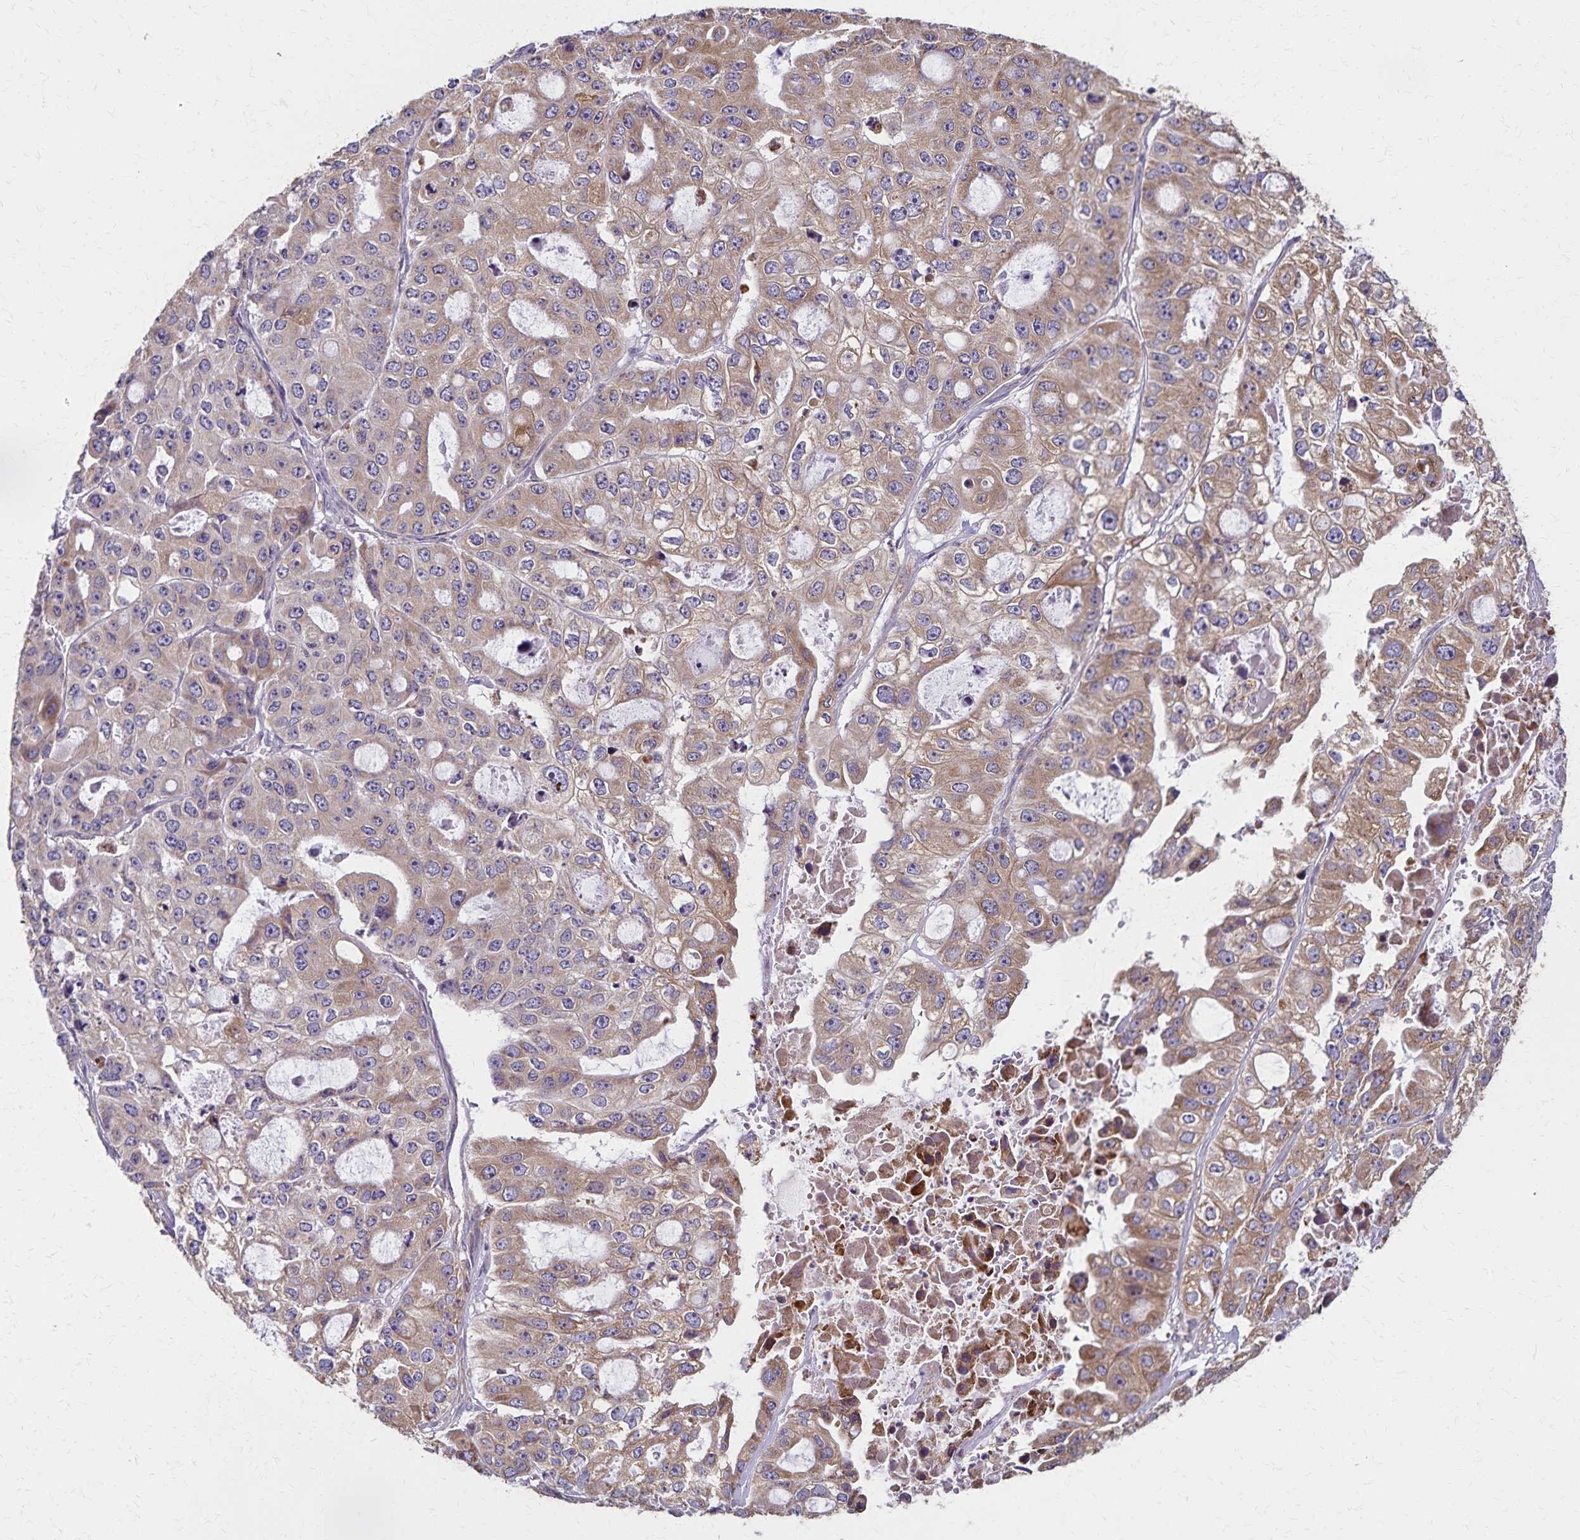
{"staining": {"intensity": "moderate", "quantity": ">75%", "location": "cytoplasmic/membranous"}, "tissue": "ovarian cancer", "cell_type": "Tumor cells", "image_type": "cancer", "snomed": [{"axis": "morphology", "description": "Cystadenocarcinoma, serous, NOS"}, {"axis": "topography", "description": "Ovary"}], "caption": "The image shows immunohistochemical staining of ovarian serous cystadenocarcinoma. There is moderate cytoplasmic/membranous staining is identified in approximately >75% of tumor cells. (DAB (3,3'-diaminobenzidine) IHC with brightfield microscopy, high magnification).", "gene": "RNF10", "patient": {"sex": "female", "age": 56}}